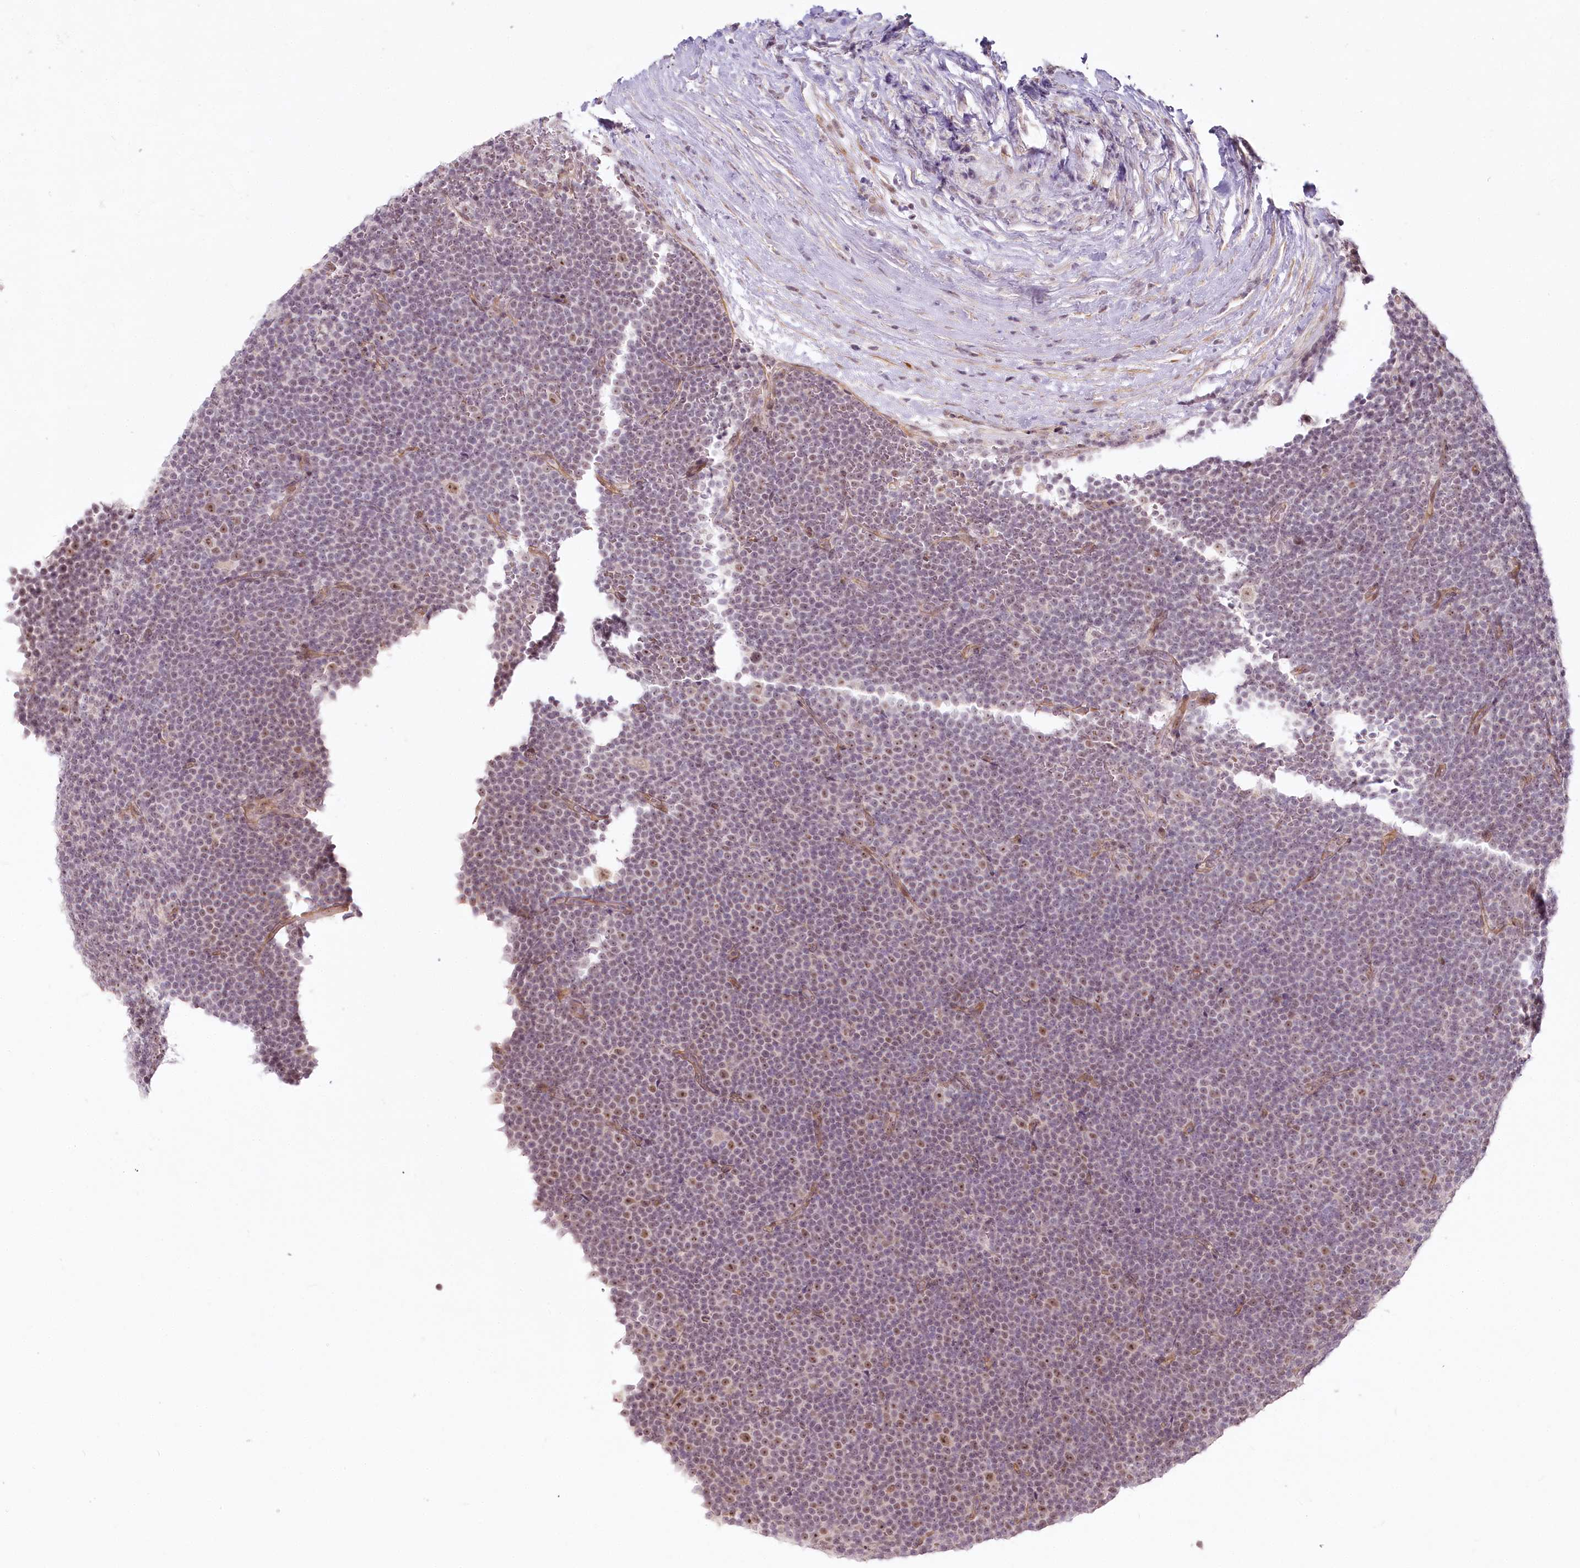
{"staining": {"intensity": "moderate", "quantity": ">75%", "location": "nuclear"}, "tissue": "lymphoma", "cell_type": "Tumor cells", "image_type": "cancer", "snomed": [{"axis": "morphology", "description": "Malignant lymphoma, non-Hodgkin's type, Low grade"}, {"axis": "topography", "description": "Lymph node"}], "caption": "Lymphoma was stained to show a protein in brown. There is medium levels of moderate nuclear expression in about >75% of tumor cells.", "gene": "EXOSC7", "patient": {"sex": "female", "age": 67}}